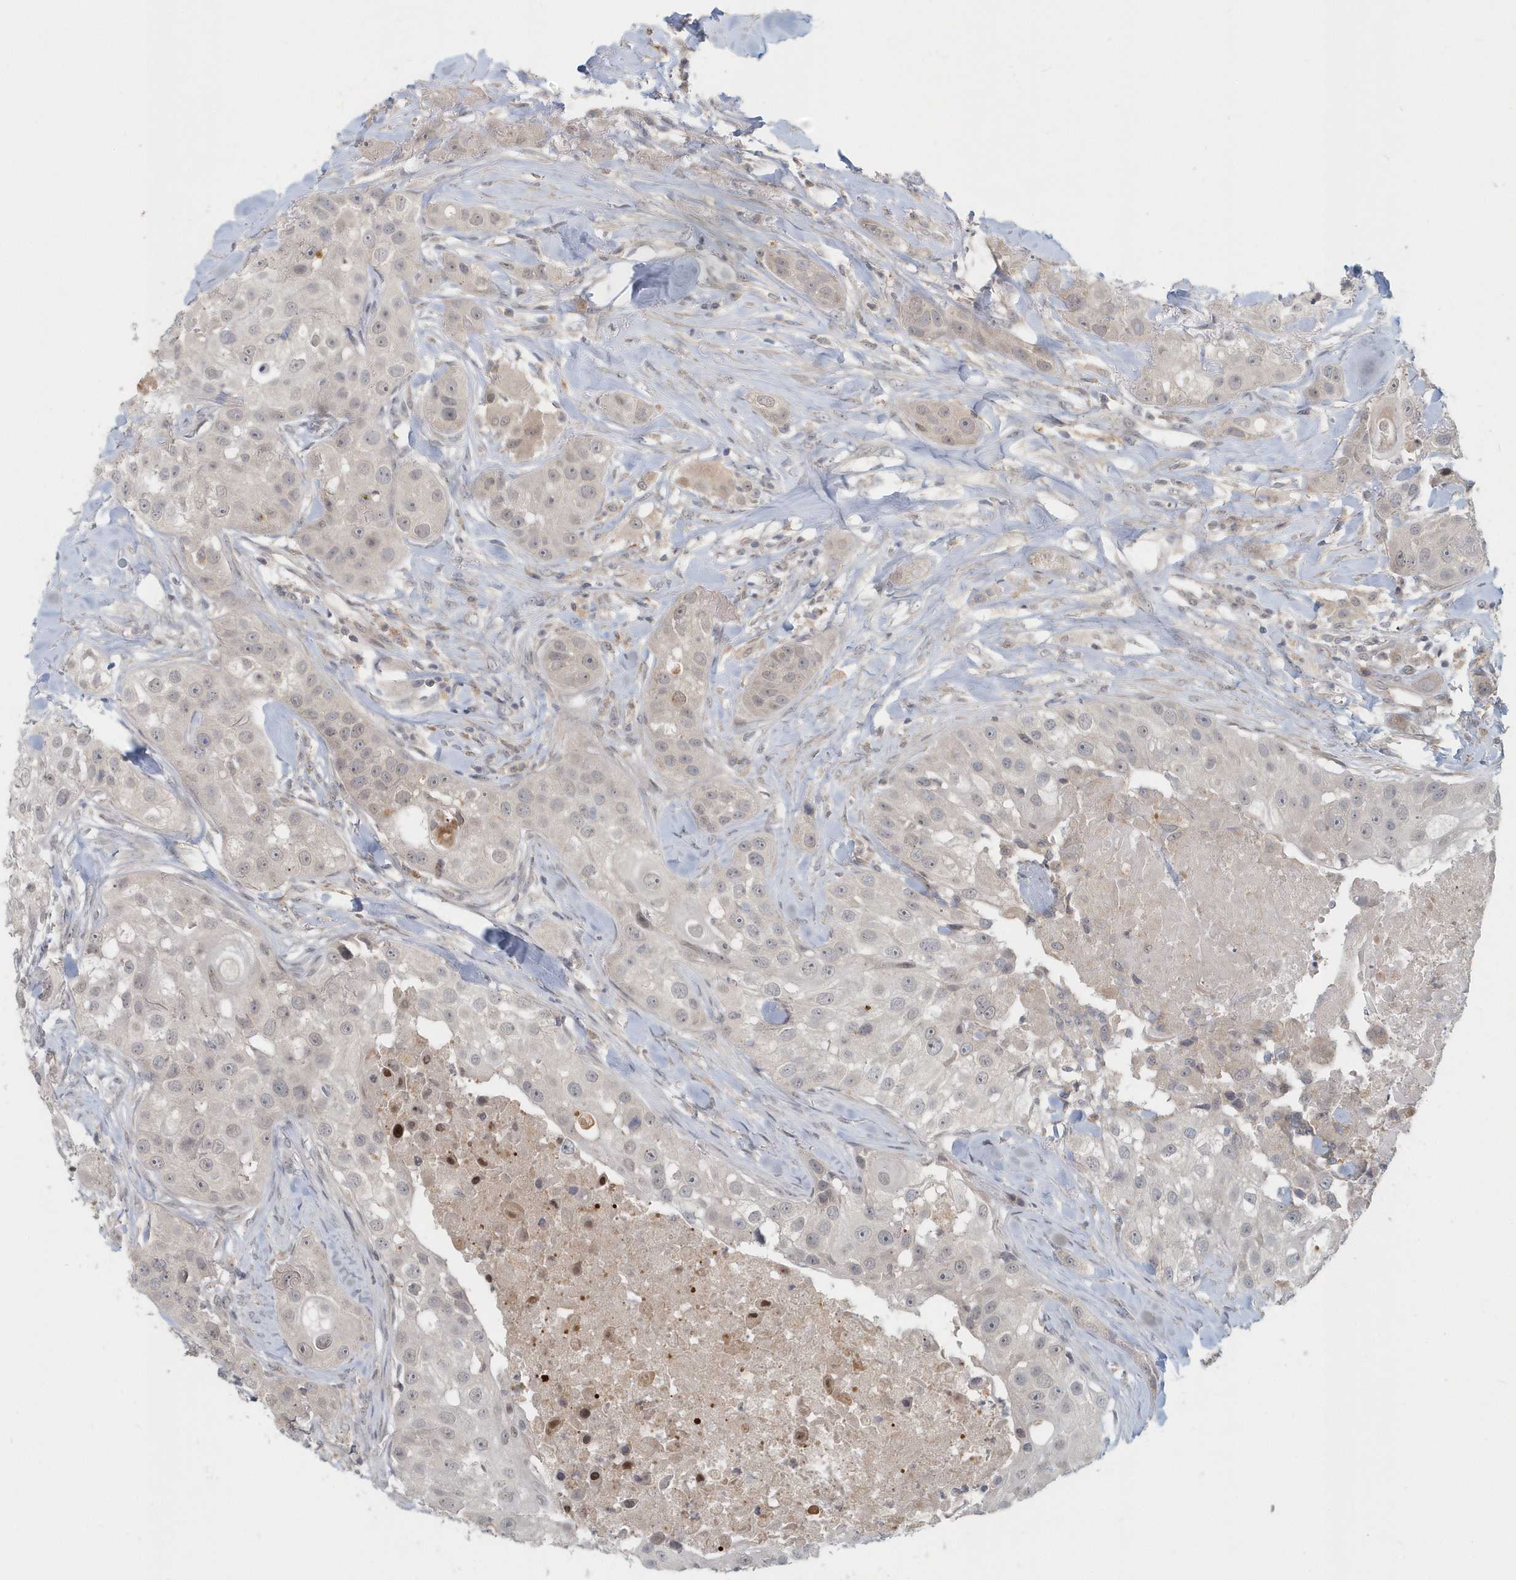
{"staining": {"intensity": "negative", "quantity": "none", "location": "none"}, "tissue": "head and neck cancer", "cell_type": "Tumor cells", "image_type": "cancer", "snomed": [{"axis": "morphology", "description": "Normal tissue, NOS"}, {"axis": "morphology", "description": "Squamous cell carcinoma, NOS"}, {"axis": "topography", "description": "Skeletal muscle"}, {"axis": "topography", "description": "Head-Neck"}], "caption": "IHC photomicrograph of neoplastic tissue: head and neck cancer stained with DAB (3,3'-diaminobenzidine) shows no significant protein expression in tumor cells. Nuclei are stained in blue.", "gene": "NAPB", "patient": {"sex": "male", "age": 51}}